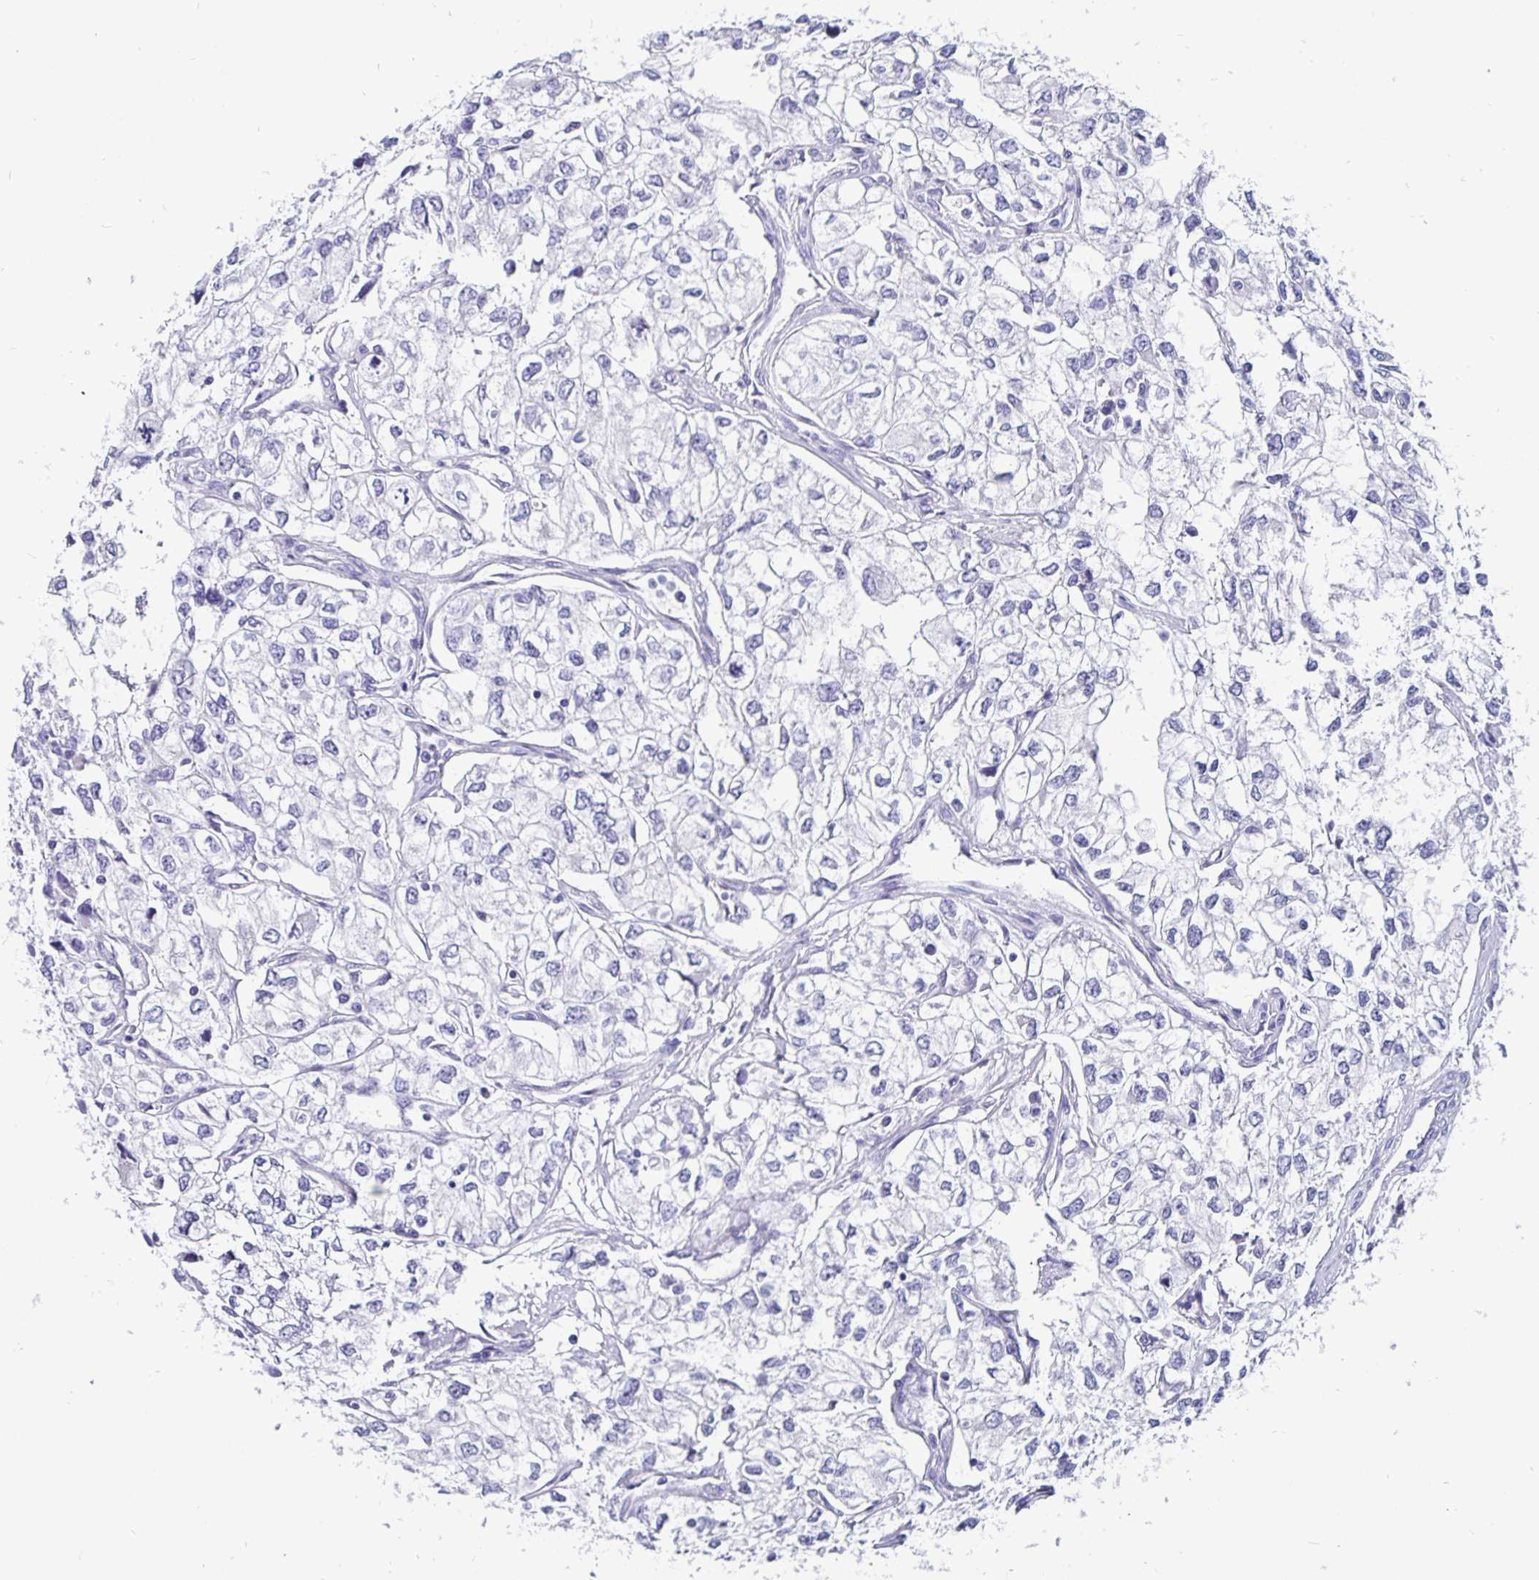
{"staining": {"intensity": "negative", "quantity": "none", "location": "none"}, "tissue": "renal cancer", "cell_type": "Tumor cells", "image_type": "cancer", "snomed": [{"axis": "morphology", "description": "Adenocarcinoma, NOS"}, {"axis": "topography", "description": "Kidney"}], "caption": "The photomicrograph displays no significant positivity in tumor cells of renal adenocarcinoma. (Stains: DAB (3,3'-diaminobenzidine) immunohistochemistry with hematoxylin counter stain, Microscopy: brightfield microscopy at high magnification).", "gene": "ODF3B", "patient": {"sex": "female", "age": 59}}